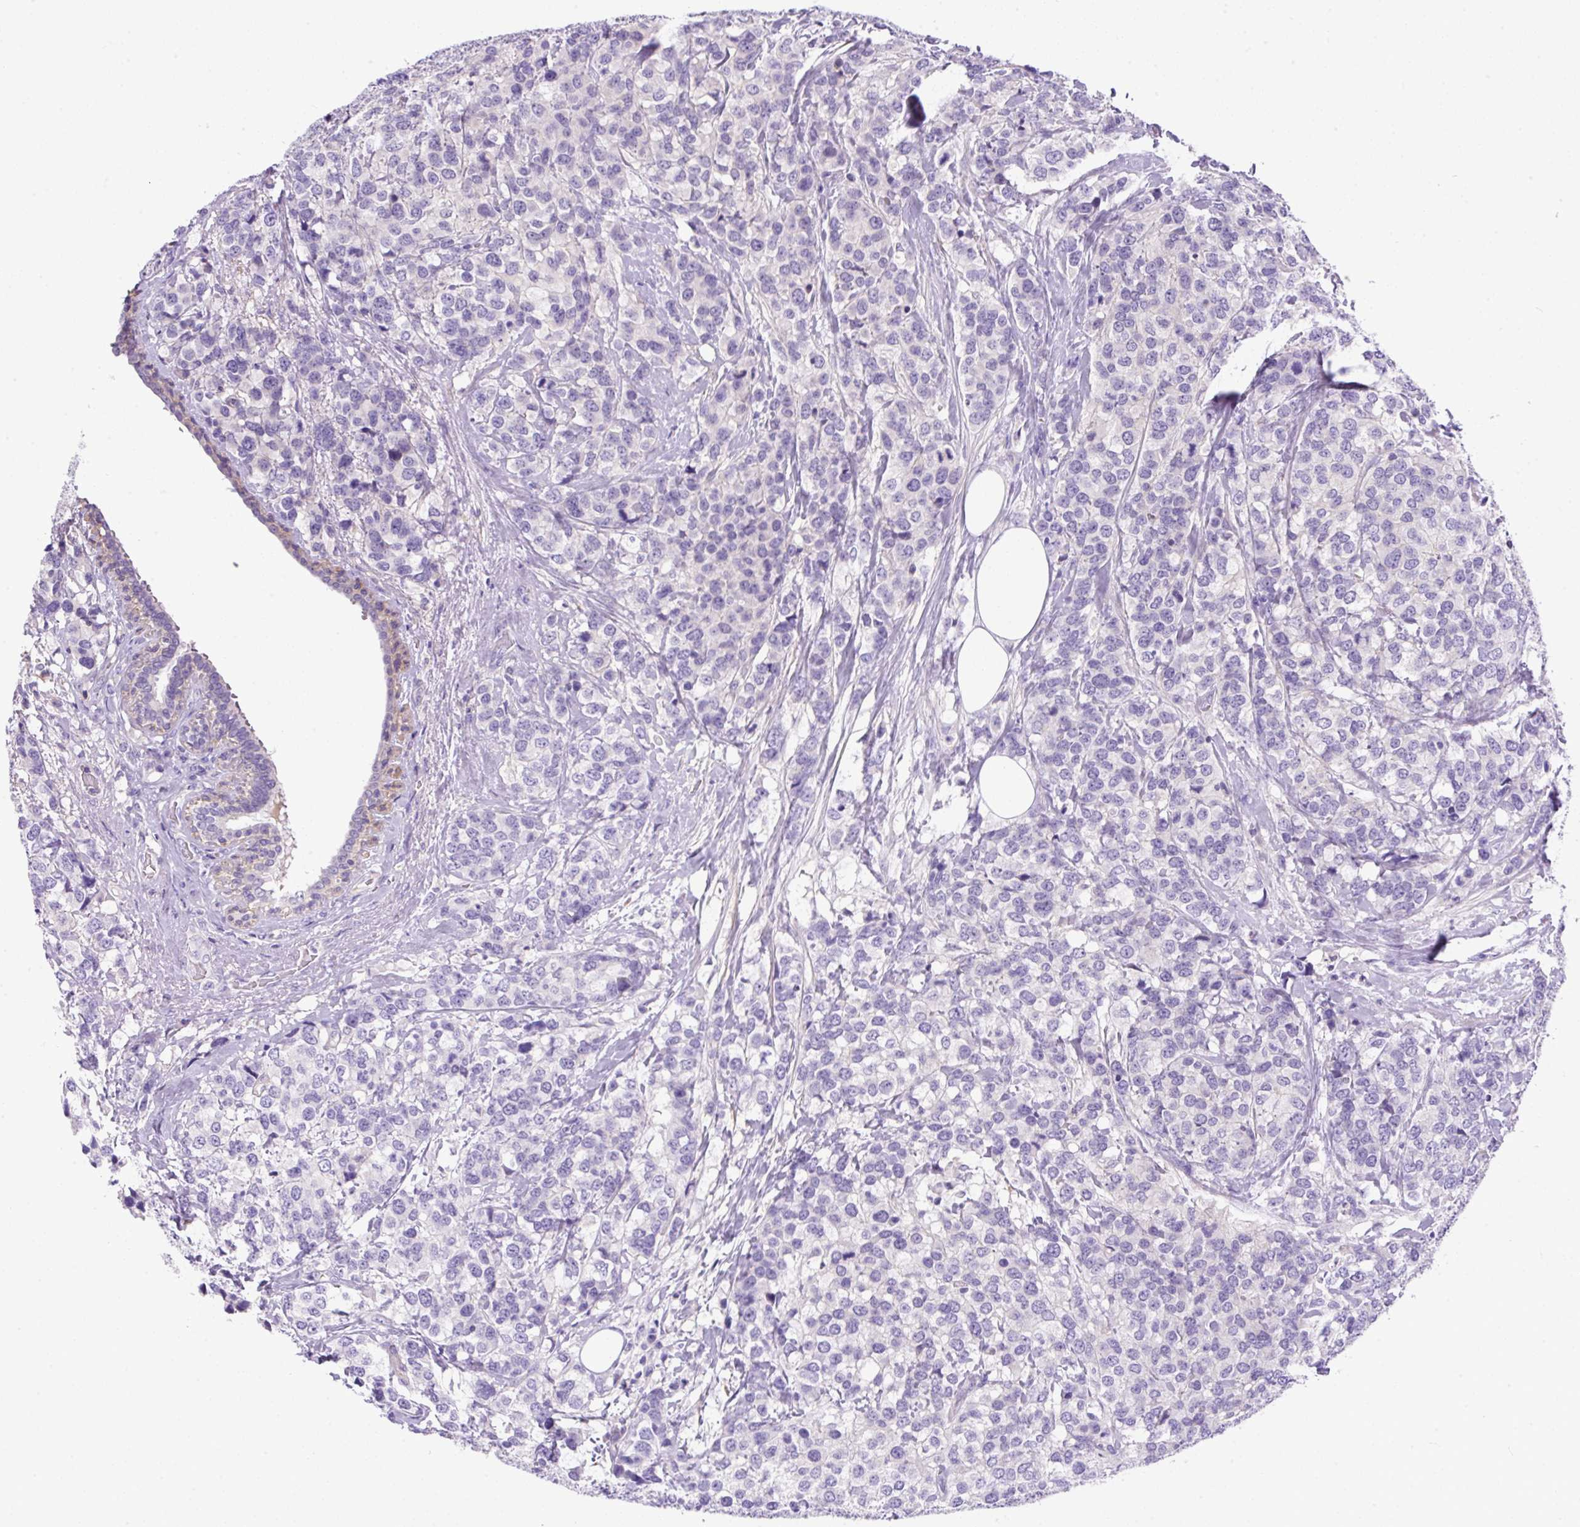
{"staining": {"intensity": "negative", "quantity": "none", "location": "none"}, "tissue": "breast cancer", "cell_type": "Tumor cells", "image_type": "cancer", "snomed": [{"axis": "morphology", "description": "Lobular carcinoma"}, {"axis": "topography", "description": "Breast"}], "caption": "DAB (3,3'-diaminobenzidine) immunohistochemical staining of human breast cancer (lobular carcinoma) shows no significant staining in tumor cells.", "gene": "NPTN", "patient": {"sex": "female", "age": 59}}